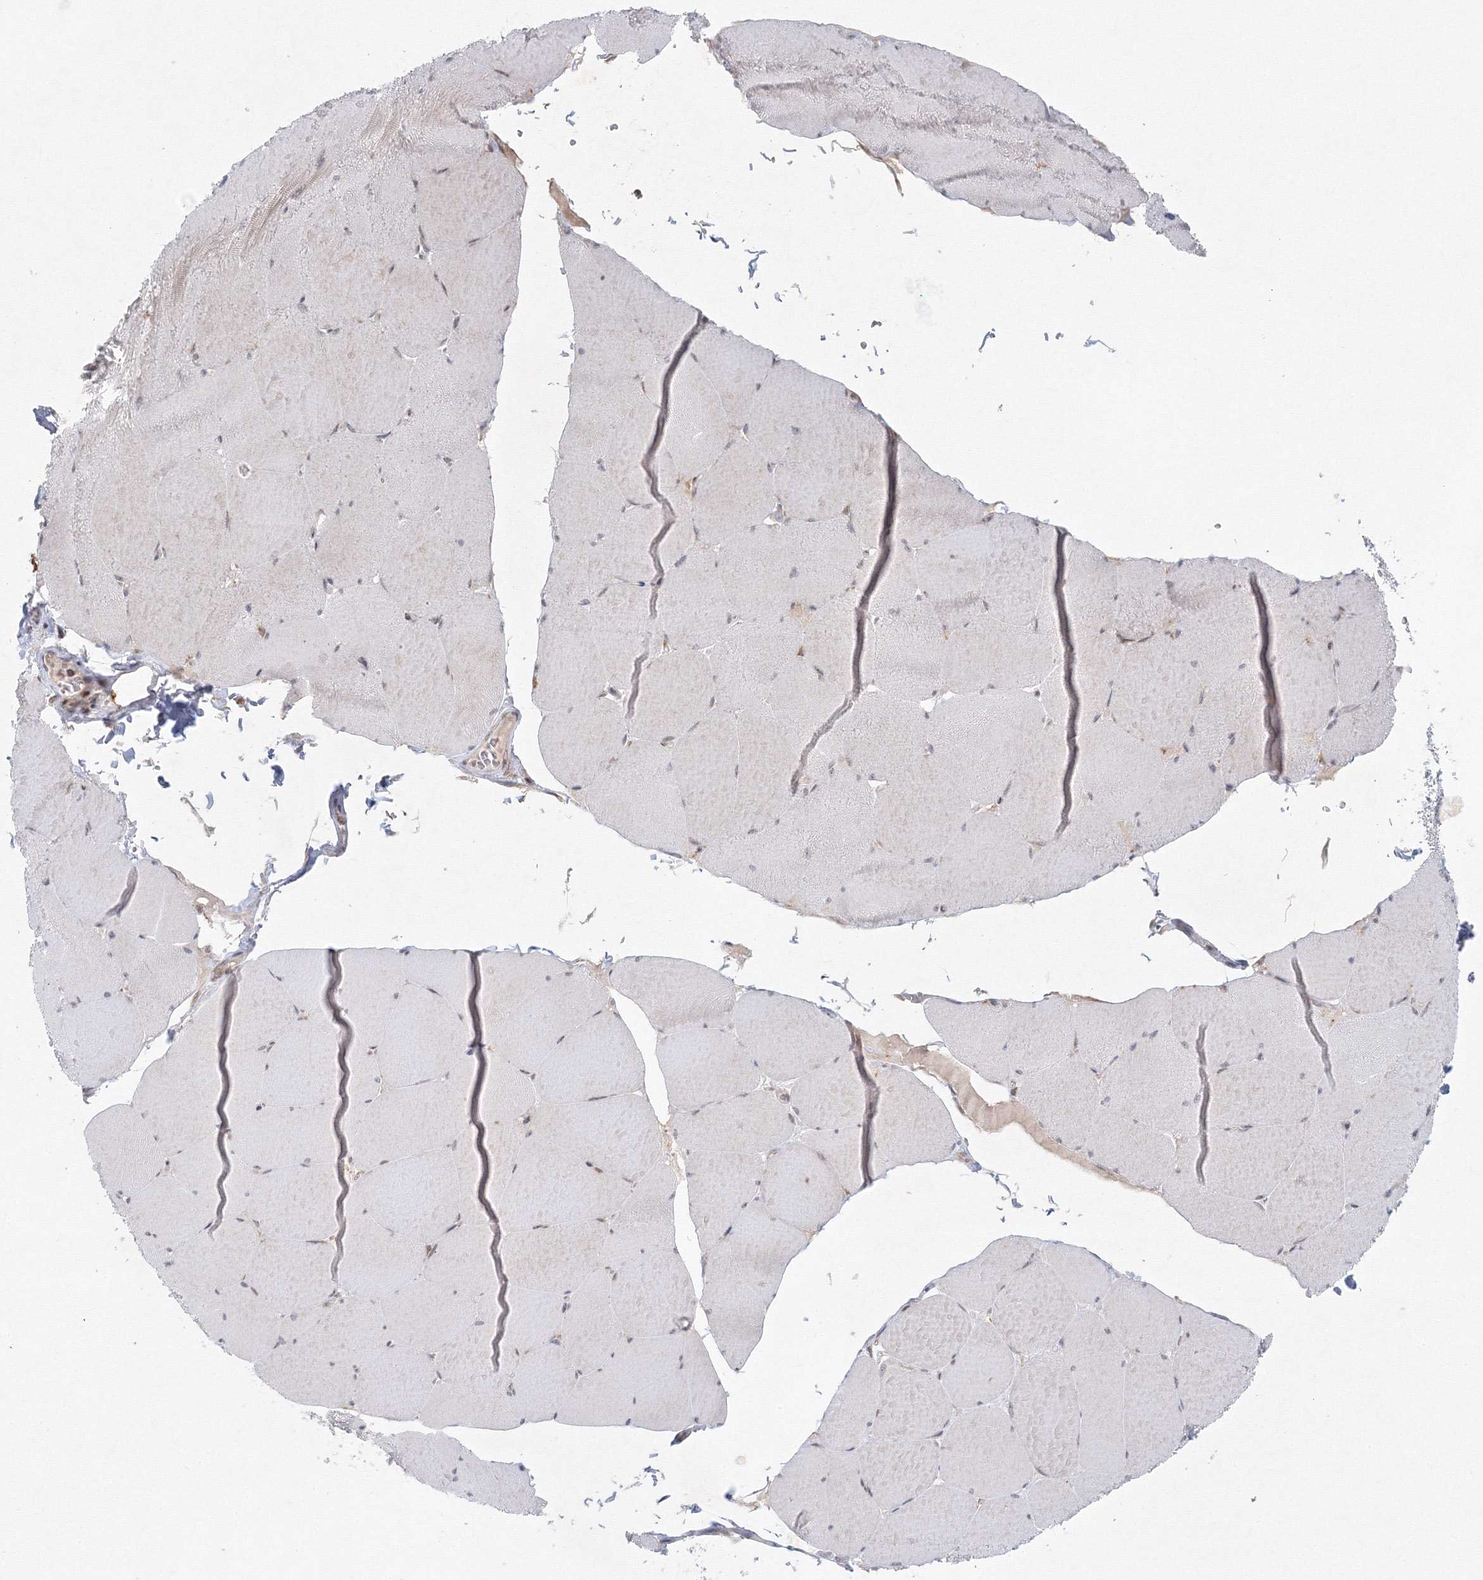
{"staining": {"intensity": "negative", "quantity": "none", "location": "none"}, "tissue": "skeletal muscle", "cell_type": "Myocytes", "image_type": "normal", "snomed": [{"axis": "morphology", "description": "Normal tissue, NOS"}, {"axis": "topography", "description": "Skeletal muscle"}, {"axis": "topography", "description": "Head-Neck"}], "caption": "An immunohistochemistry histopathology image of benign skeletal muscle is shown. There is no staining in myocytes of skeletal muscle.", "gene": "KIF4A", "patient": {"sex": "male", "age": 66}}